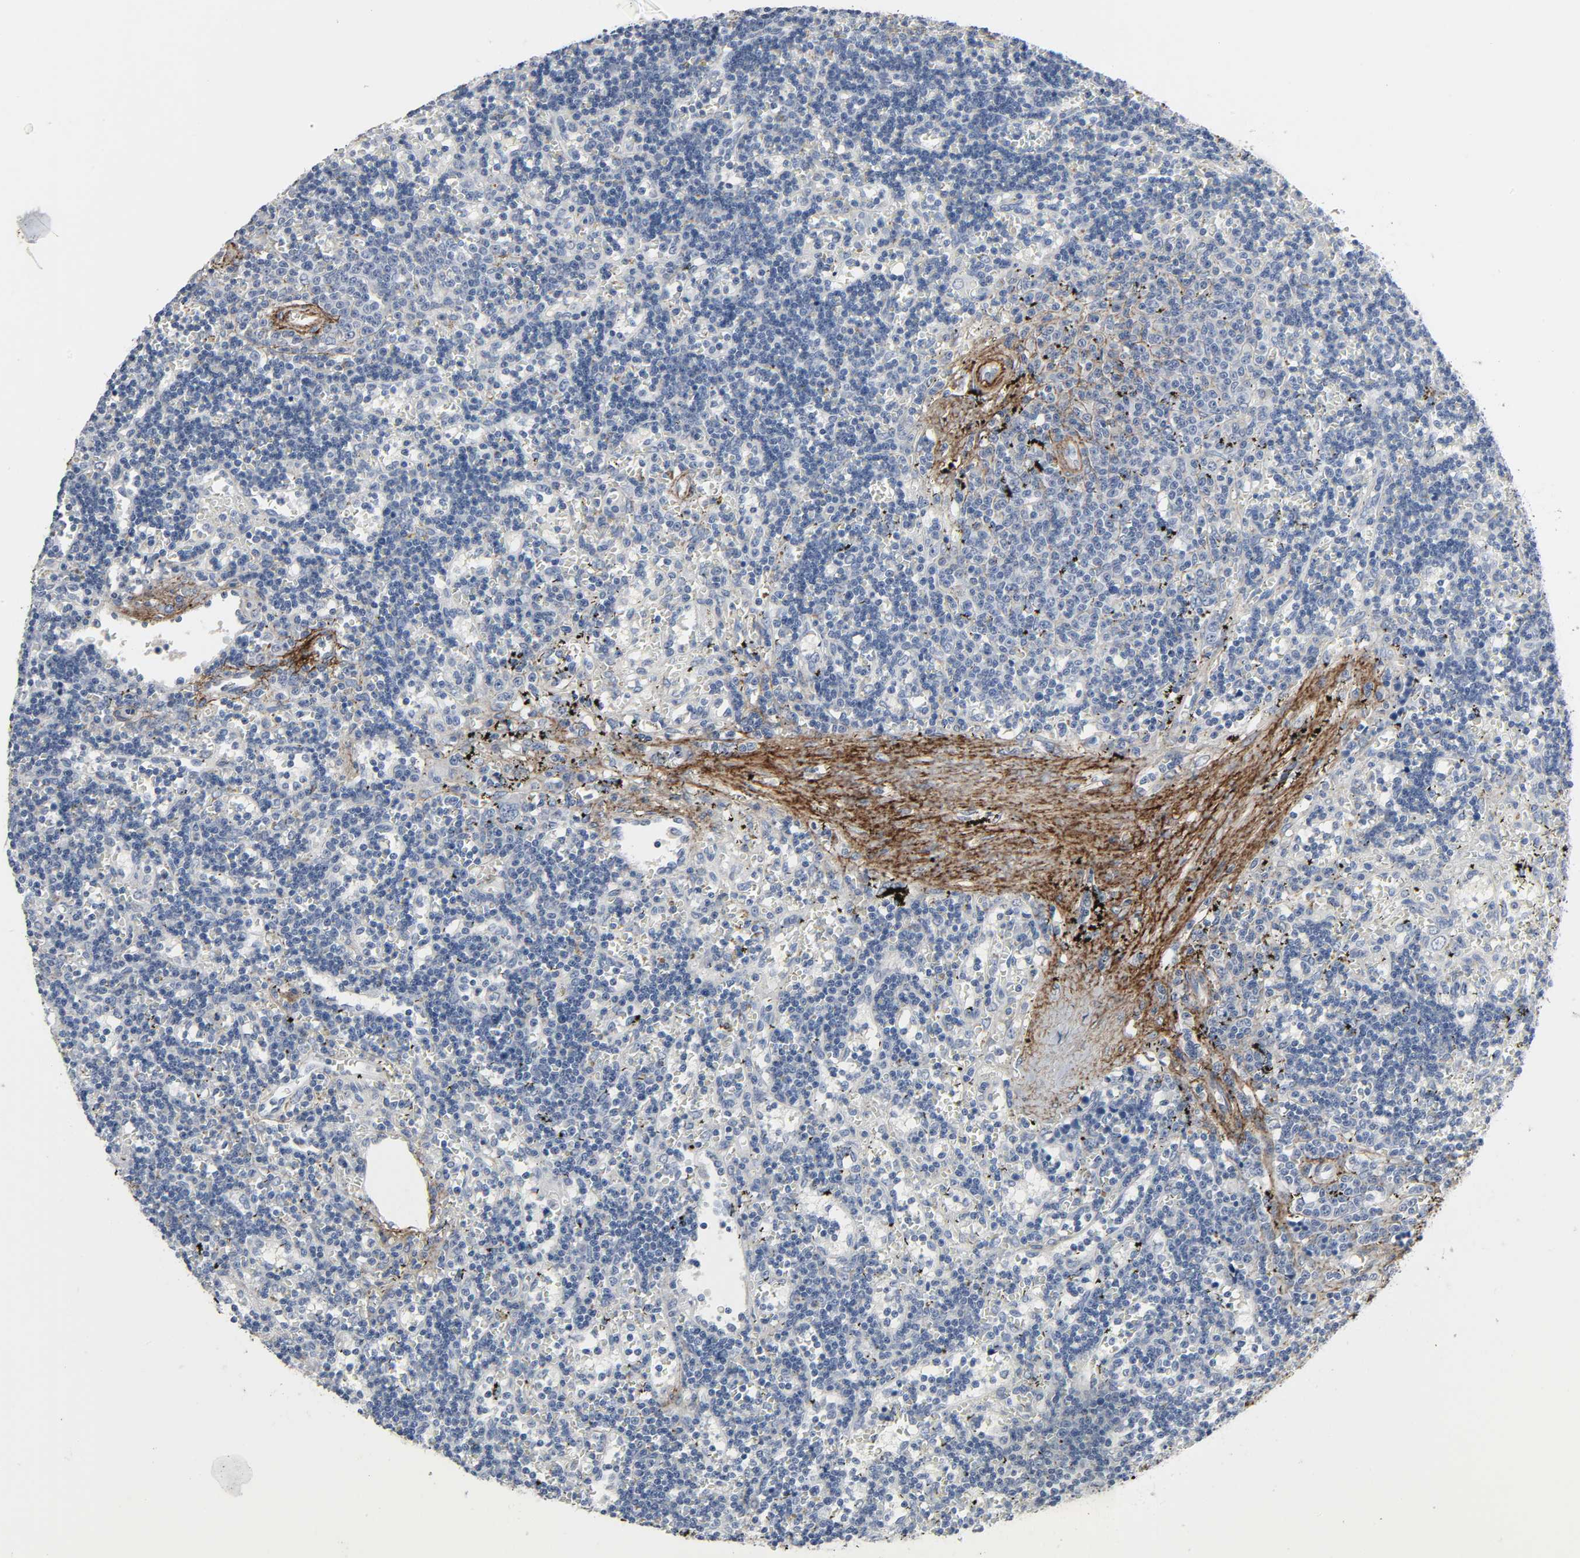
{"staining": {"intensity": "negative", "quantity": "none", "location": "none"}, "tissue": "lymphoma", "cell_type": "Tumor cells", "image_type": "cancer", "snomed": [{"axis": "morphology", "description": "Malignant lymphoma, non-Hodgkin's type, Low grade"}, {"axis": "topography", "description": "Spleen"}], "caption": "DAB immunohistochemical staining of human malignant lymphoma, non-Hodgkin's type (low-grade) demonstrates no significant positivity in tumor cells.", "gene": "FBLN5", "patient": {"sex": "male", "age": 60}}